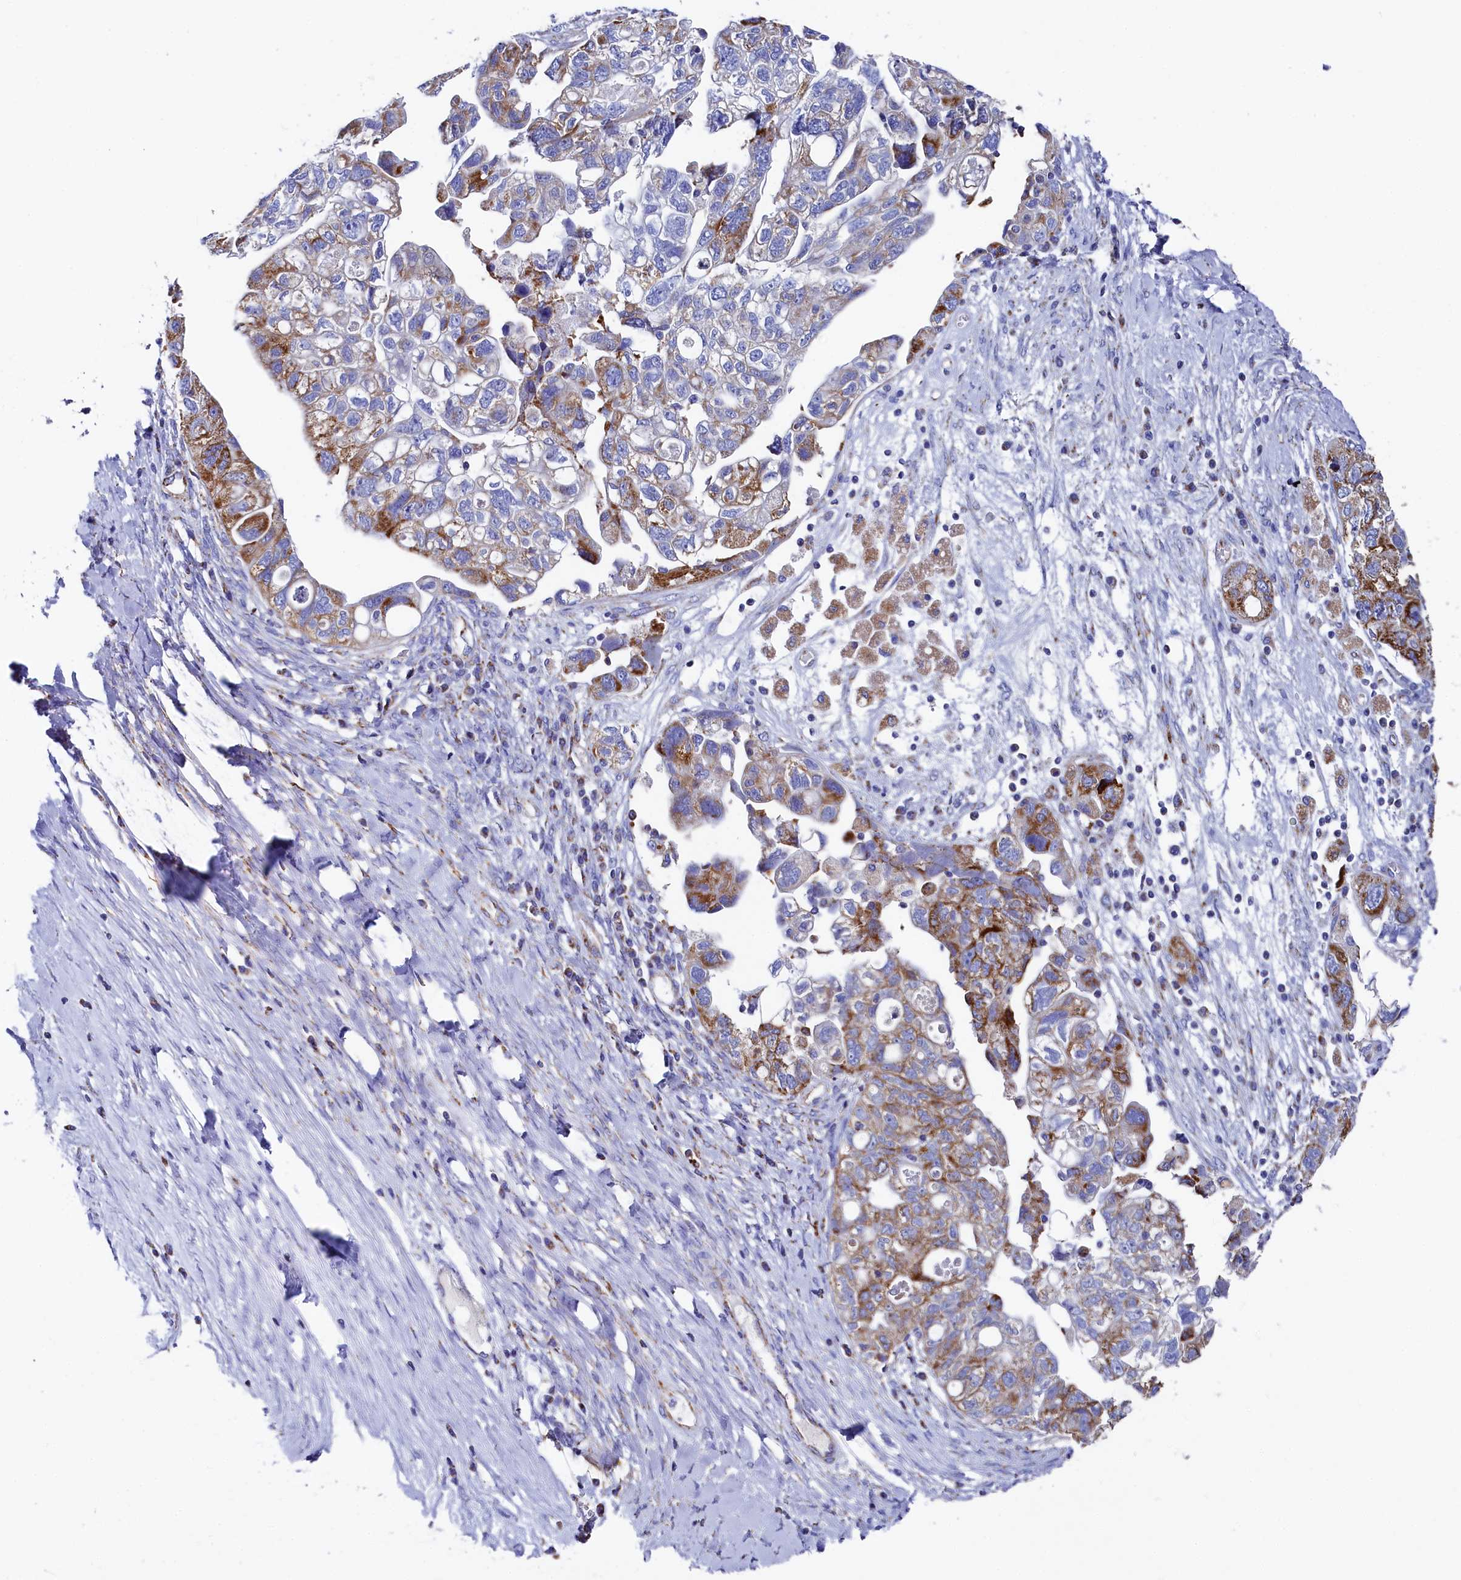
{"staining": {"intensity": "moderate", "quantity": "25%-75%", "location": "cytoplasmic/membranous"}, "tissue": "ovarian cancer", "cell_type": "Tumor cells", "image_type": "cancer", "snomed": [{"axis": "morphology", "description": "Carcinoma, NOS"}, {"axis": "morphology", "description": "Cystadenocarcinoma, serous, NOS"}, {"axis": "topography", "description": "Ovary"}], "caption": "Immunohistochemical staining of ovarian serous cystadenocarcinoma demonstrates moderate cytoplasmic/membranous protein staining in approximately 25%-75% of tumor cells. The staining was performed using DAB (3,3'-diaminobenzidine) to visualize the protein expression in brown, while the nuclei were stained in blue with hematoxylin (Magnification: 20x).", "gene": "MMAB", "patient": {"sex": "female", "age": 69}}